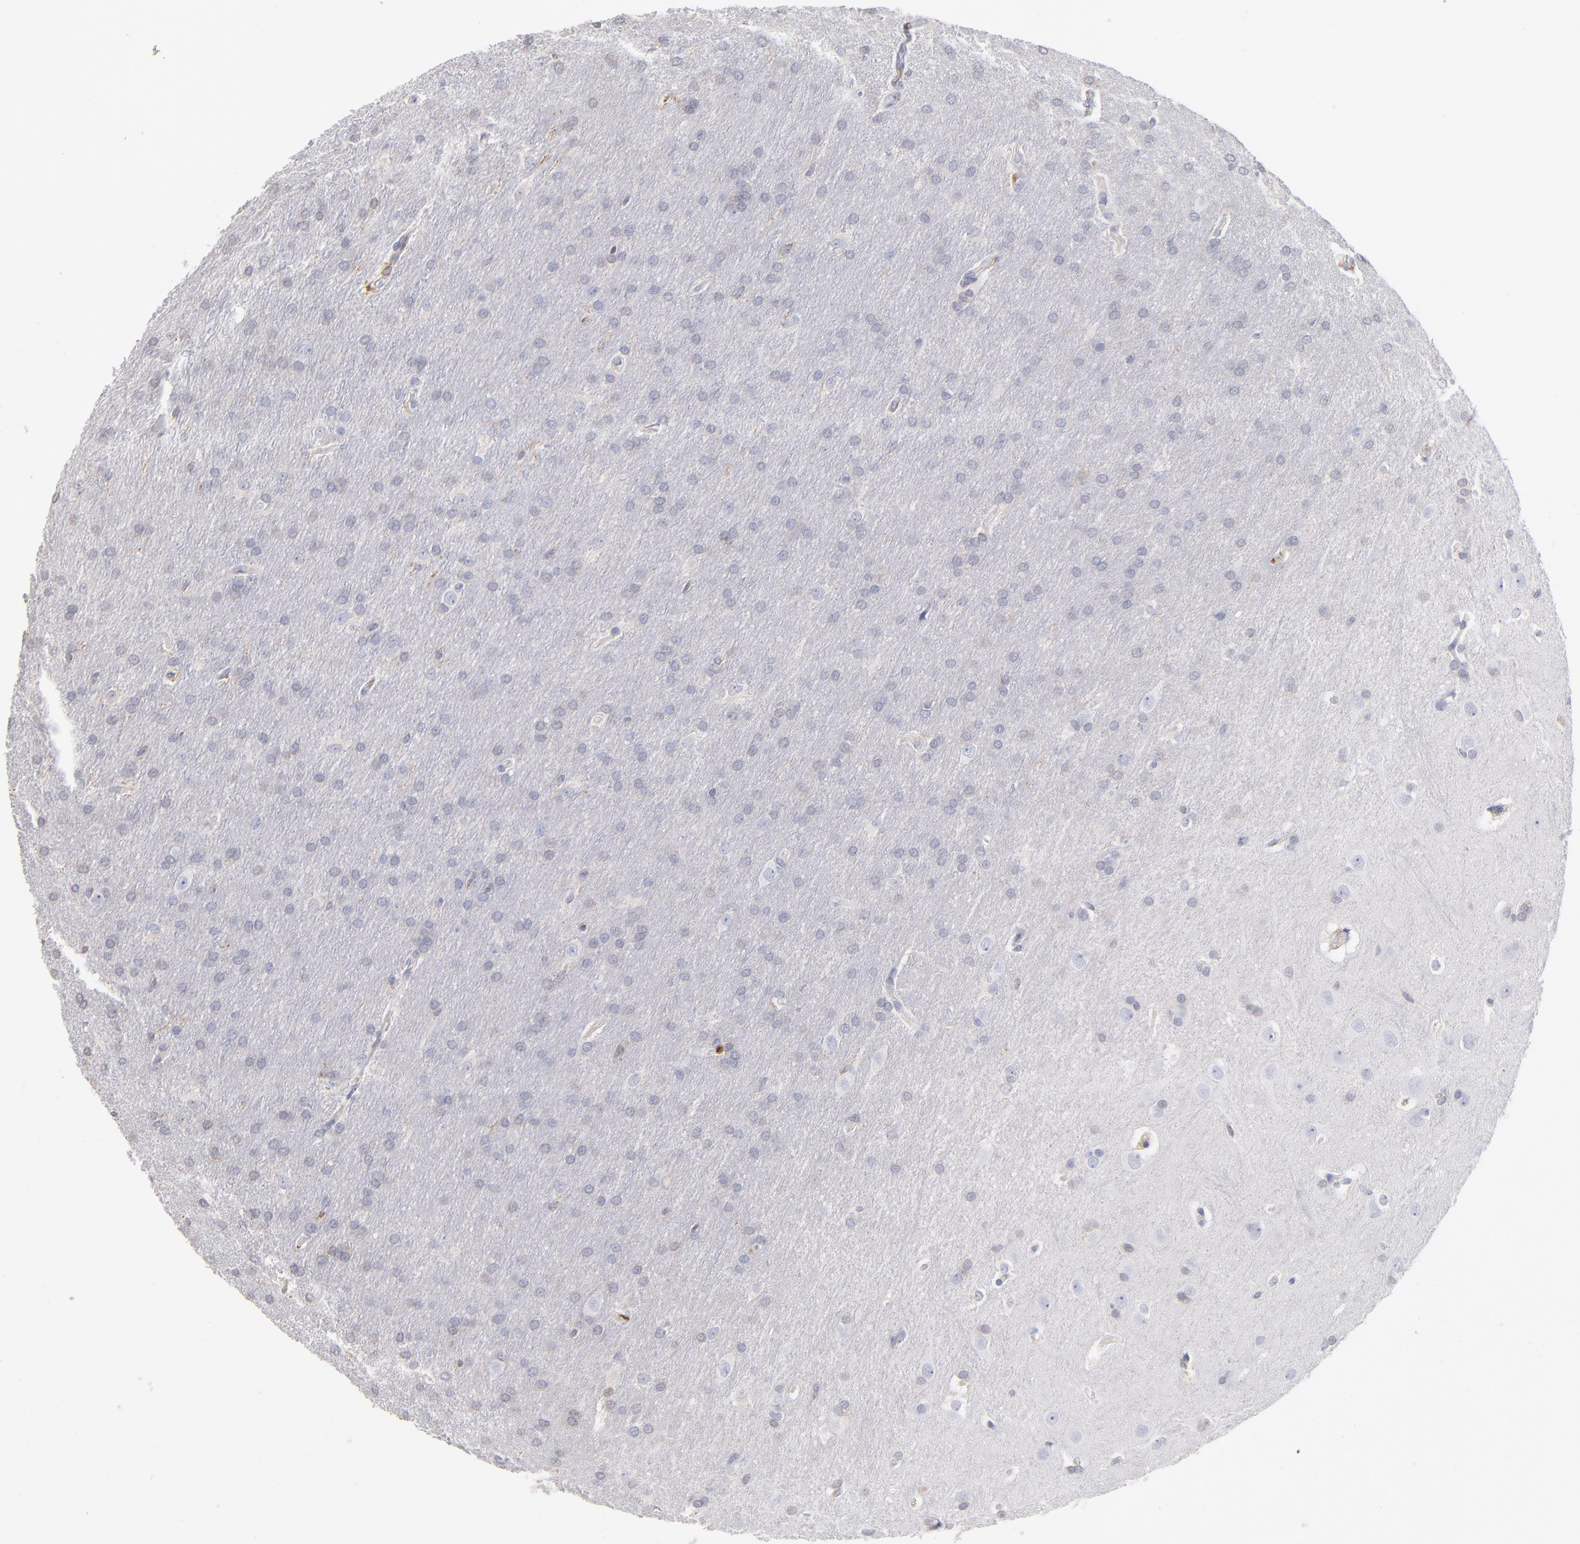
{"staining": {"intensity": "negative", "quantity": "none", "location": "none"}, "tissue": "glioma", "cell_type": "Tumor cells", "image_type": "cancer", "snomed": [{"axis": "morphology", "description": "Glioma, malignant, Low grade"}, {"axis": "topography", "description": "Brain"}], "caption": "This is a image of immunohistochemistry staining of low-grade glioma (malignant), which shows no staining in tumor cells.", "gene": "CD180", "patient": {"sex": "female", "age": 32}}